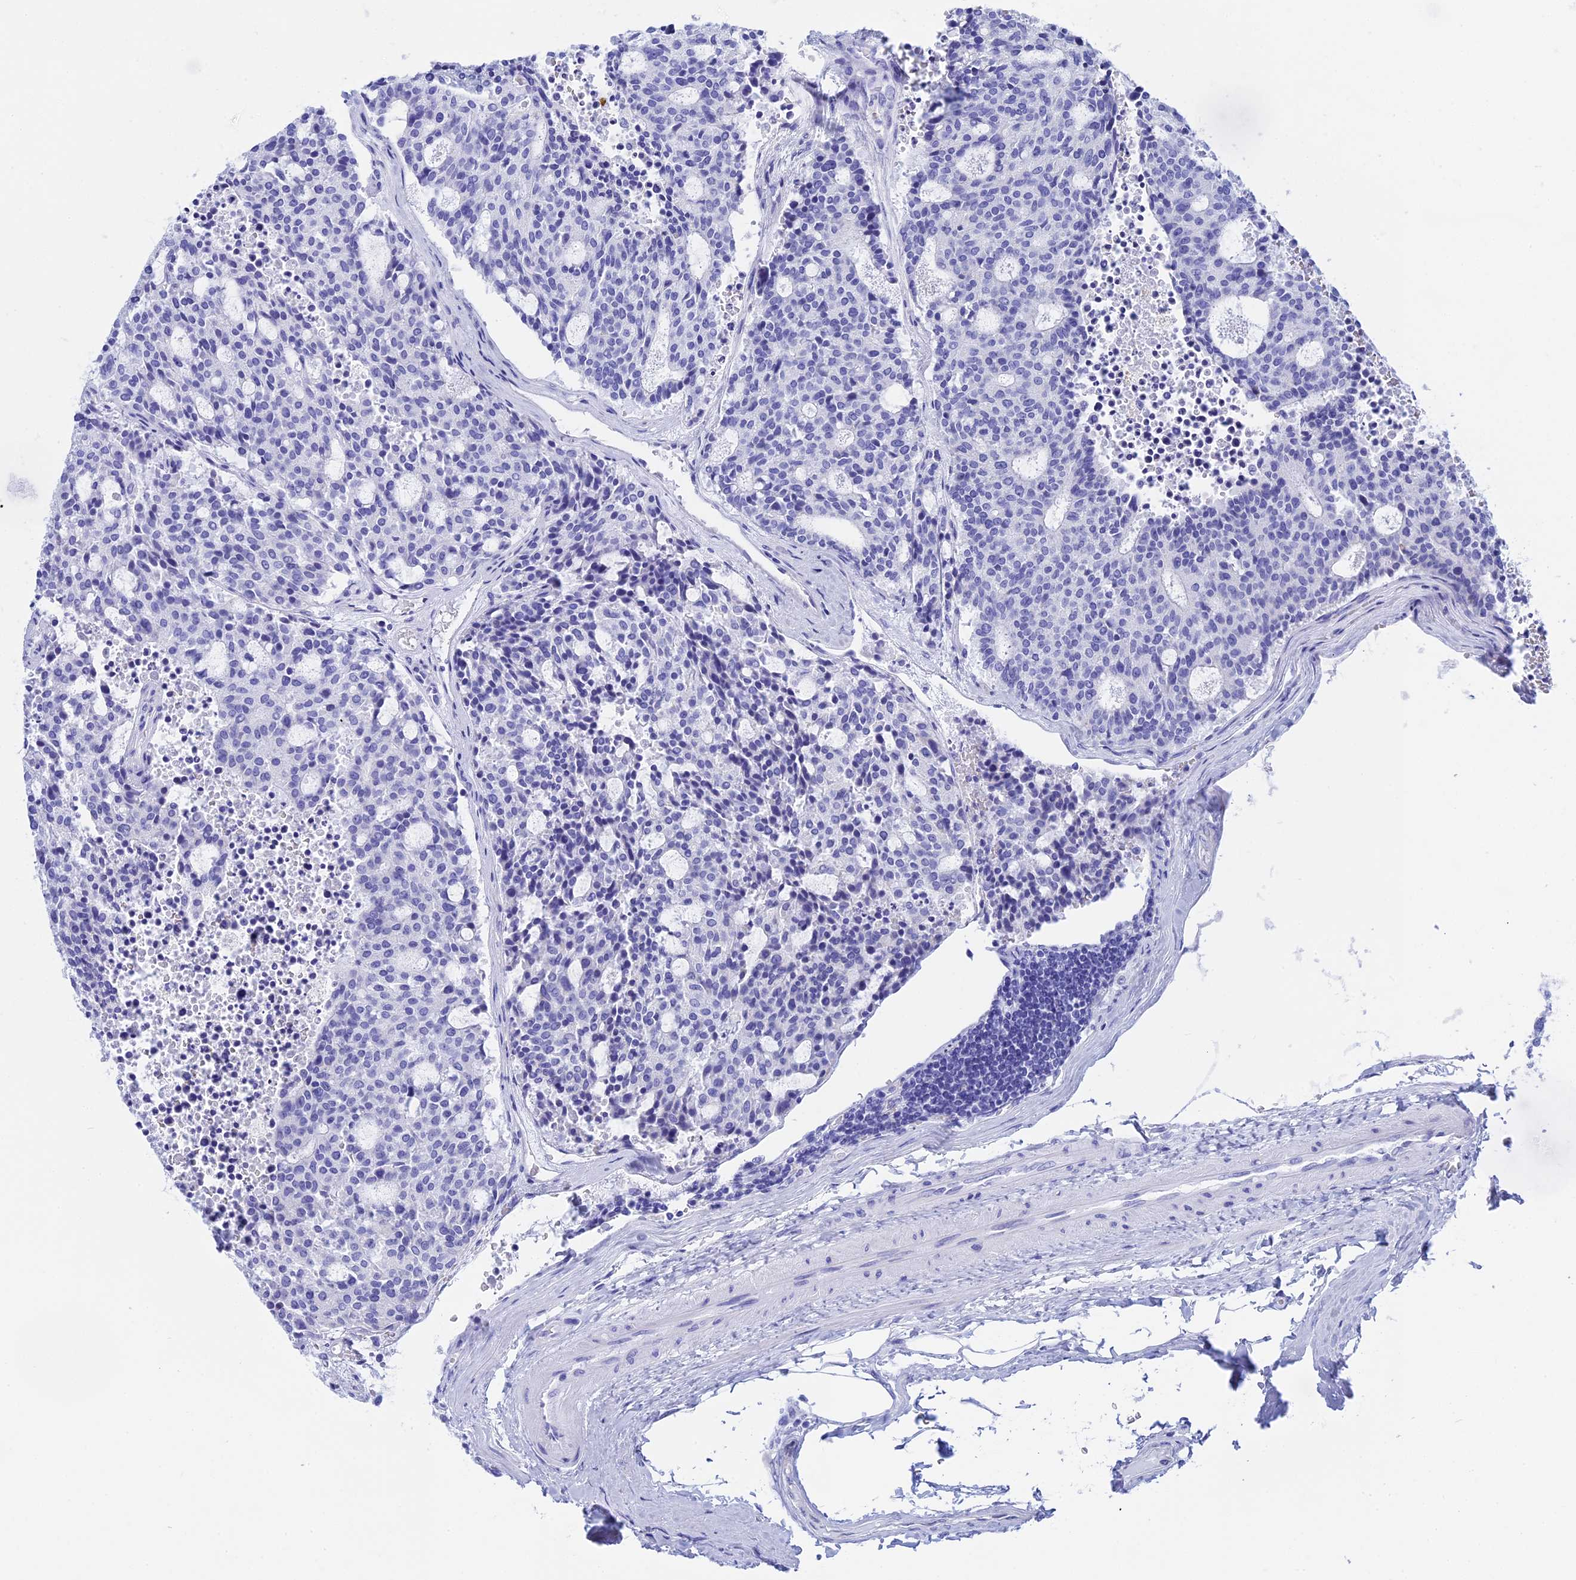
{"staining": {"intensity": "negative", "quantity": "none", "location": "none"}, "tissue": "carcinoid", "cell_type": "Tumor cells", "image_type": "cancer", "snomed": [{"axis": "morphology", "description": "Carcinoid, malignant, NOS"}, {"axis": "topography", "description": "Pancreas"}], "caption": "Carcinoid was stained to show a protein in brown. There is no significant expression in tumor cells. The staining was performed using DAB (3,3'-diaminobenzidine) to visualize the protein expression in brown, while the nuclei were stained in blue with hematoxylin (Magnification: 20x).", "gene": "TEX101", "patient": {"sex": "female", "age": 54}}